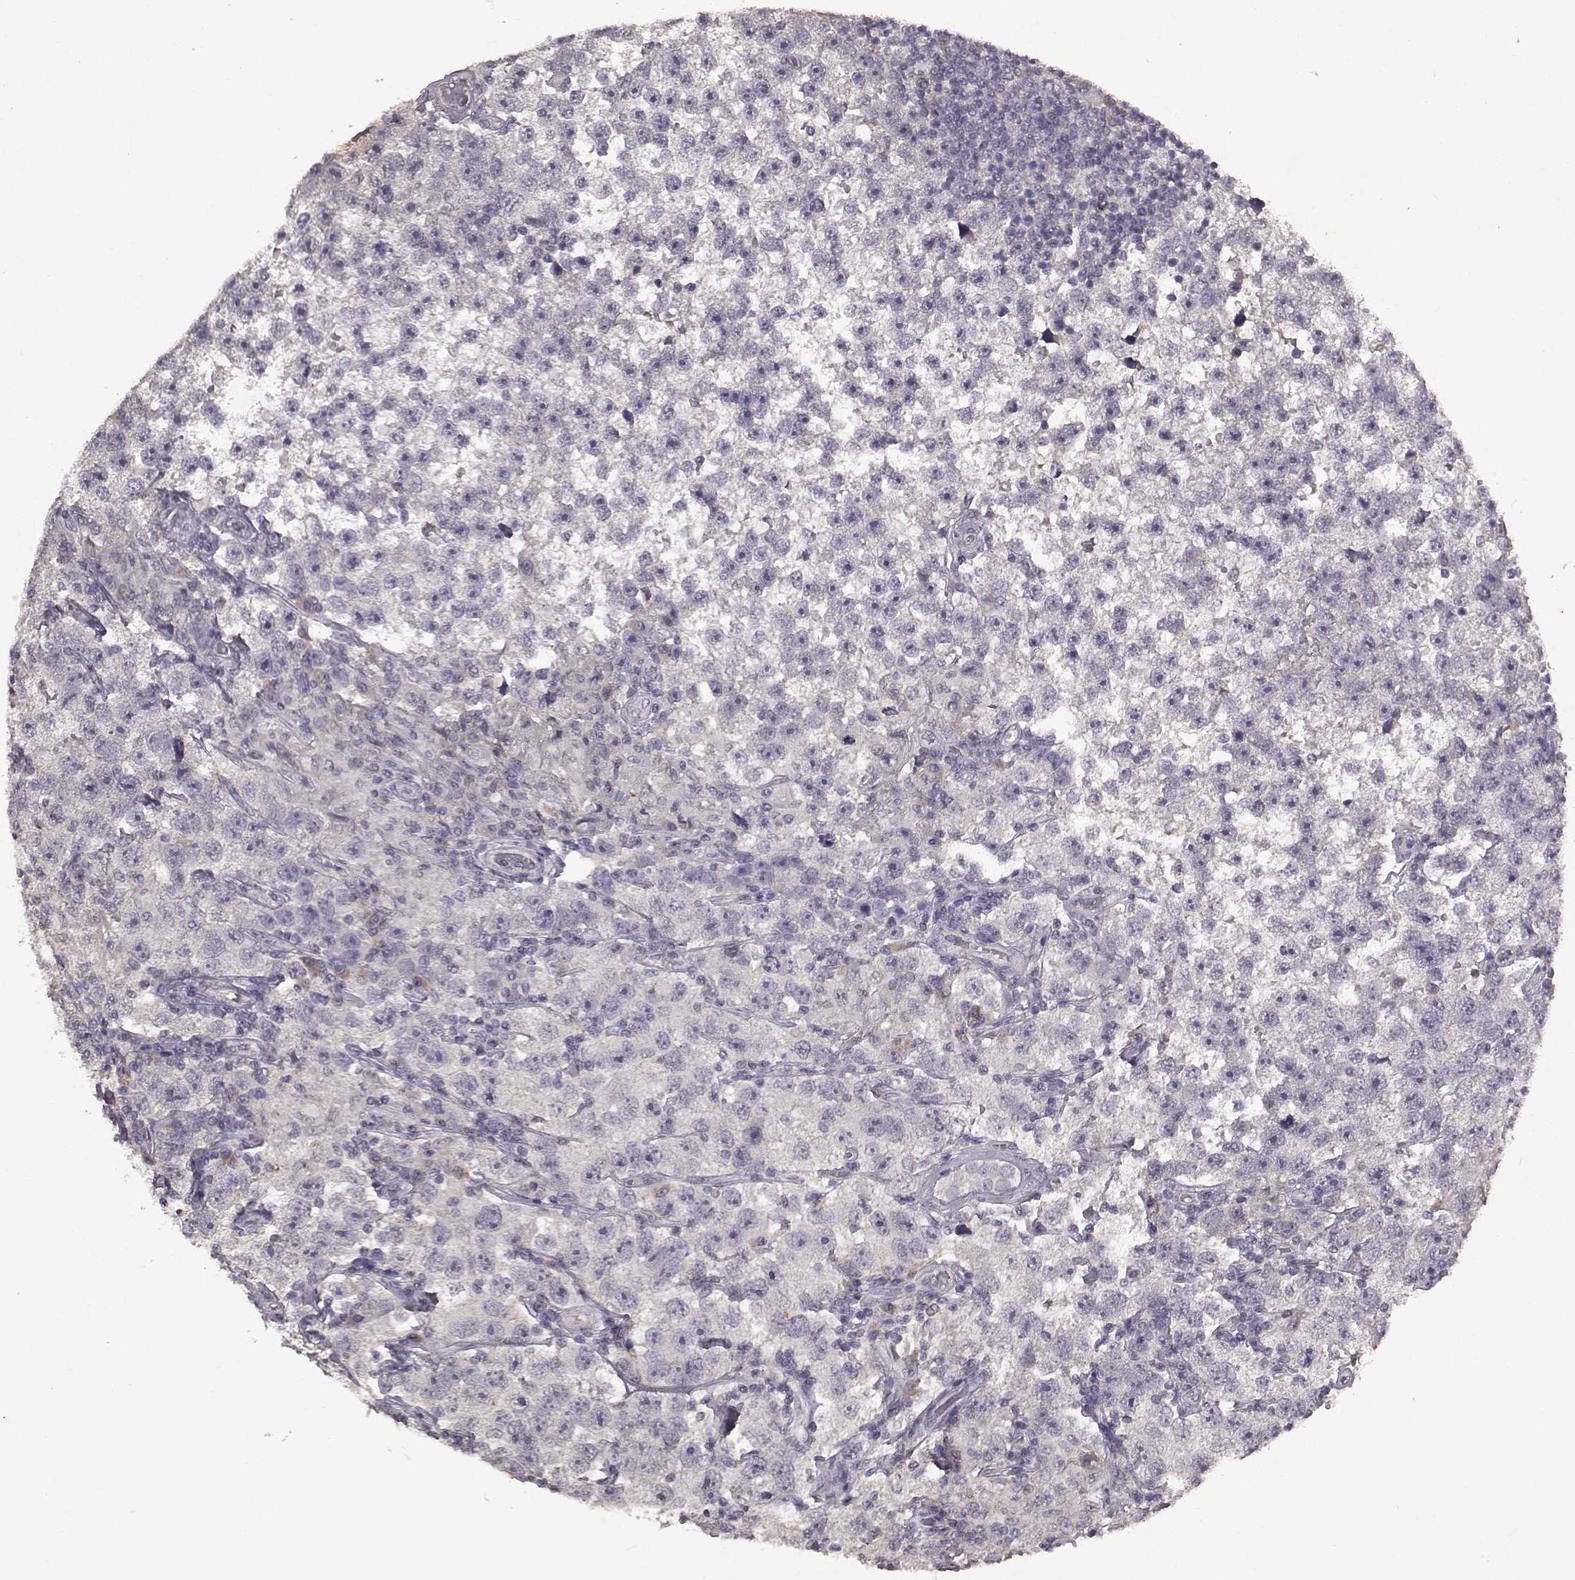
{"staining": {"intensity": "negative", "quantity": "none", "location": "none"}, "tissue": "testis cancer", "cell_type": "Tumor cells", "image_type": "cancer", "snomed": [{"axis": "morphology", "description": "Seminoma, NOS"}, {"axis": "topography", "description": "Testis"}], "caption": "Seminoma (testis) was stained to show a protein in brown. There is no significant staining in tumor cells.", "gene": "FRRS1L", "patient": {"sex": "male", "age": 26}}